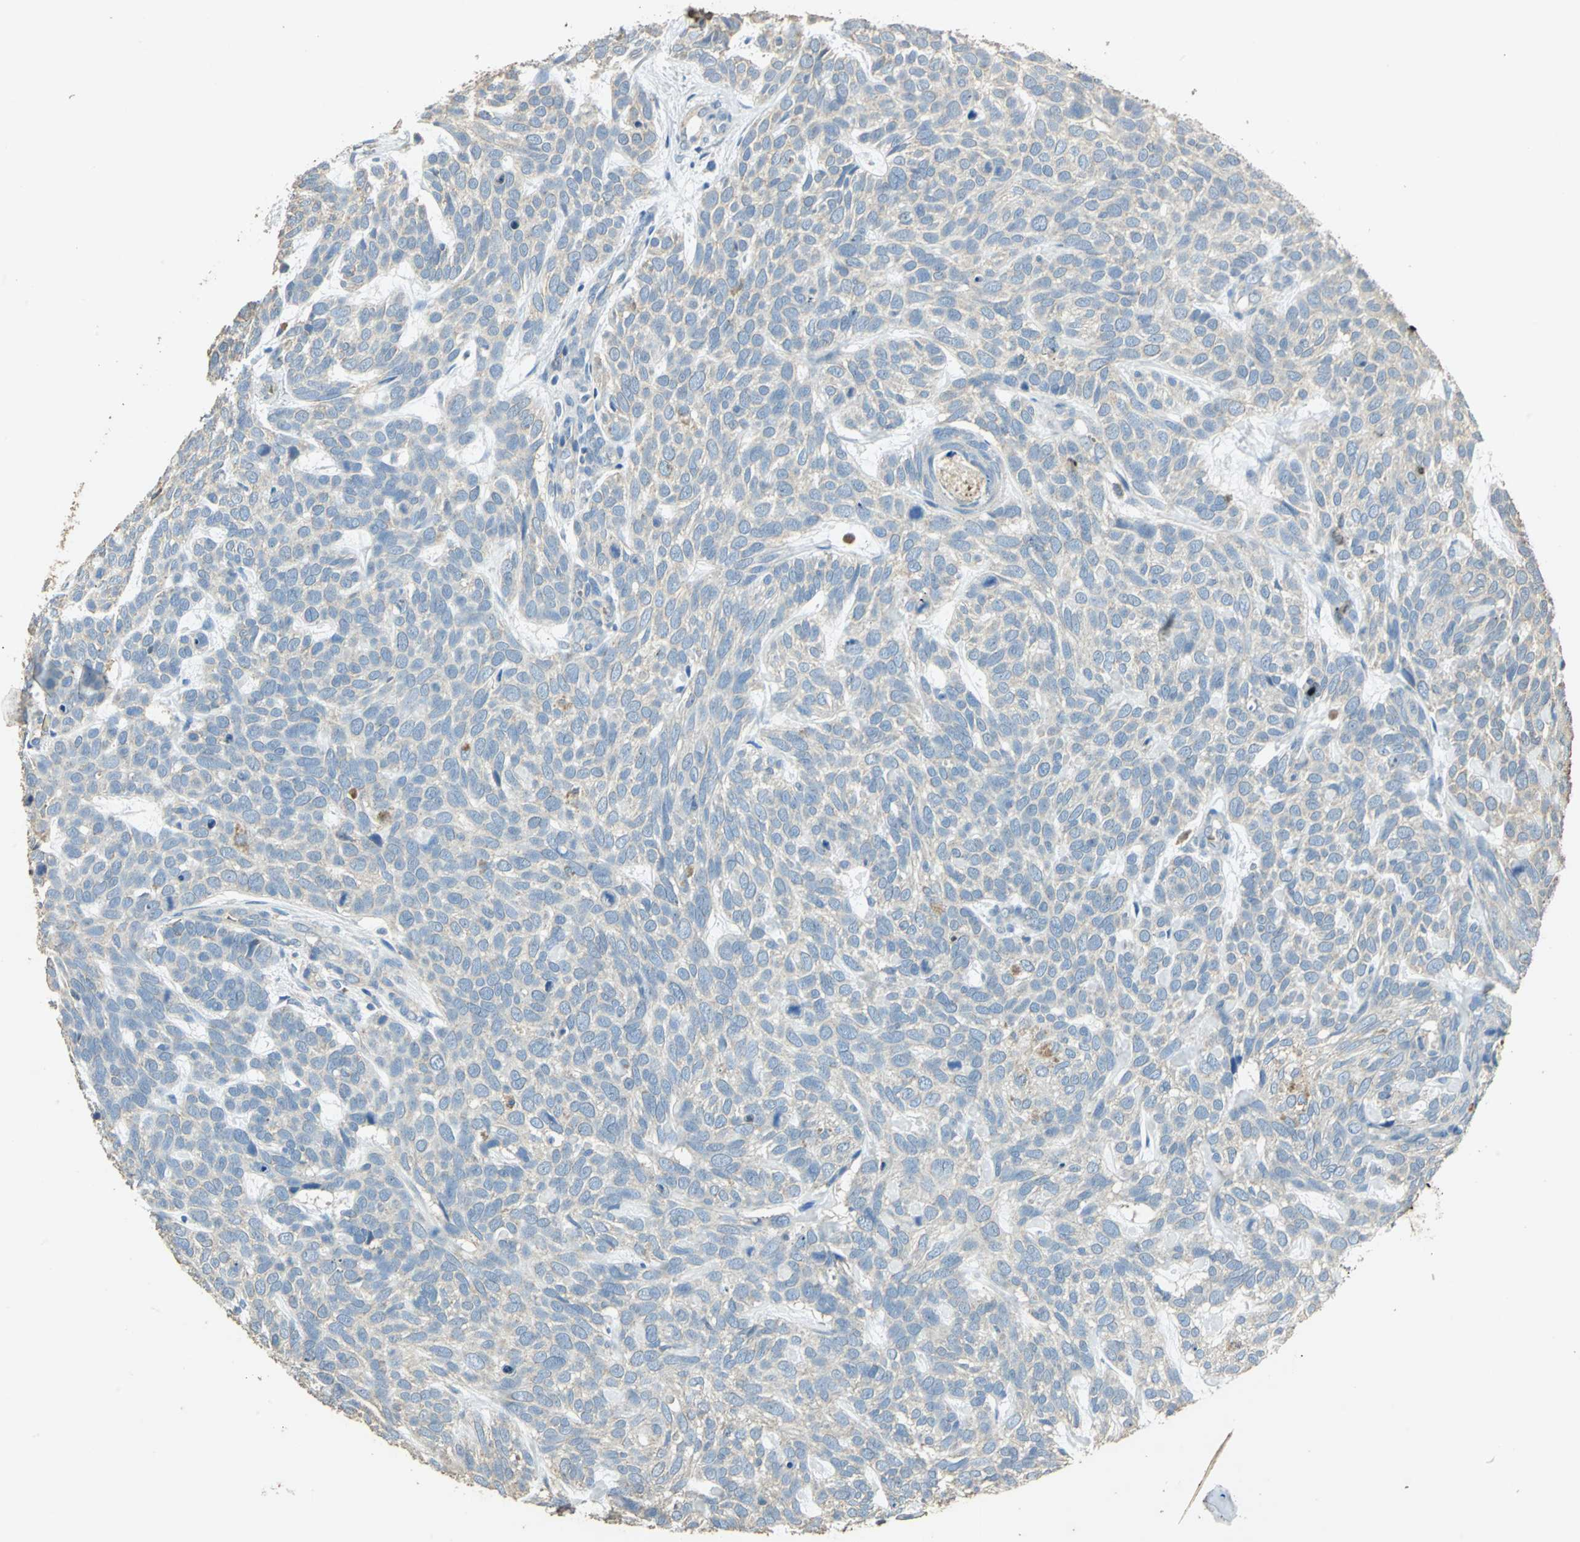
{"staining": {"intensity": "weak", "quantity": "<25%", "location": "cytoplasmic/membranous"}, "tissue": "skin cancer", "cell_type": "Tumor cells", "image_type": "cancer", "snomed": [{"axis": "morphology", "description": "Basal cell carcinoma"}, {"axis": "topography", "description": "Skin"}], "caption": "Skin cancer was stained to show a protein in brown. There is no significant staining in tumor cells.", "gene": "TRAPPC2", "patient": {"sex": "male", "age": 87}}